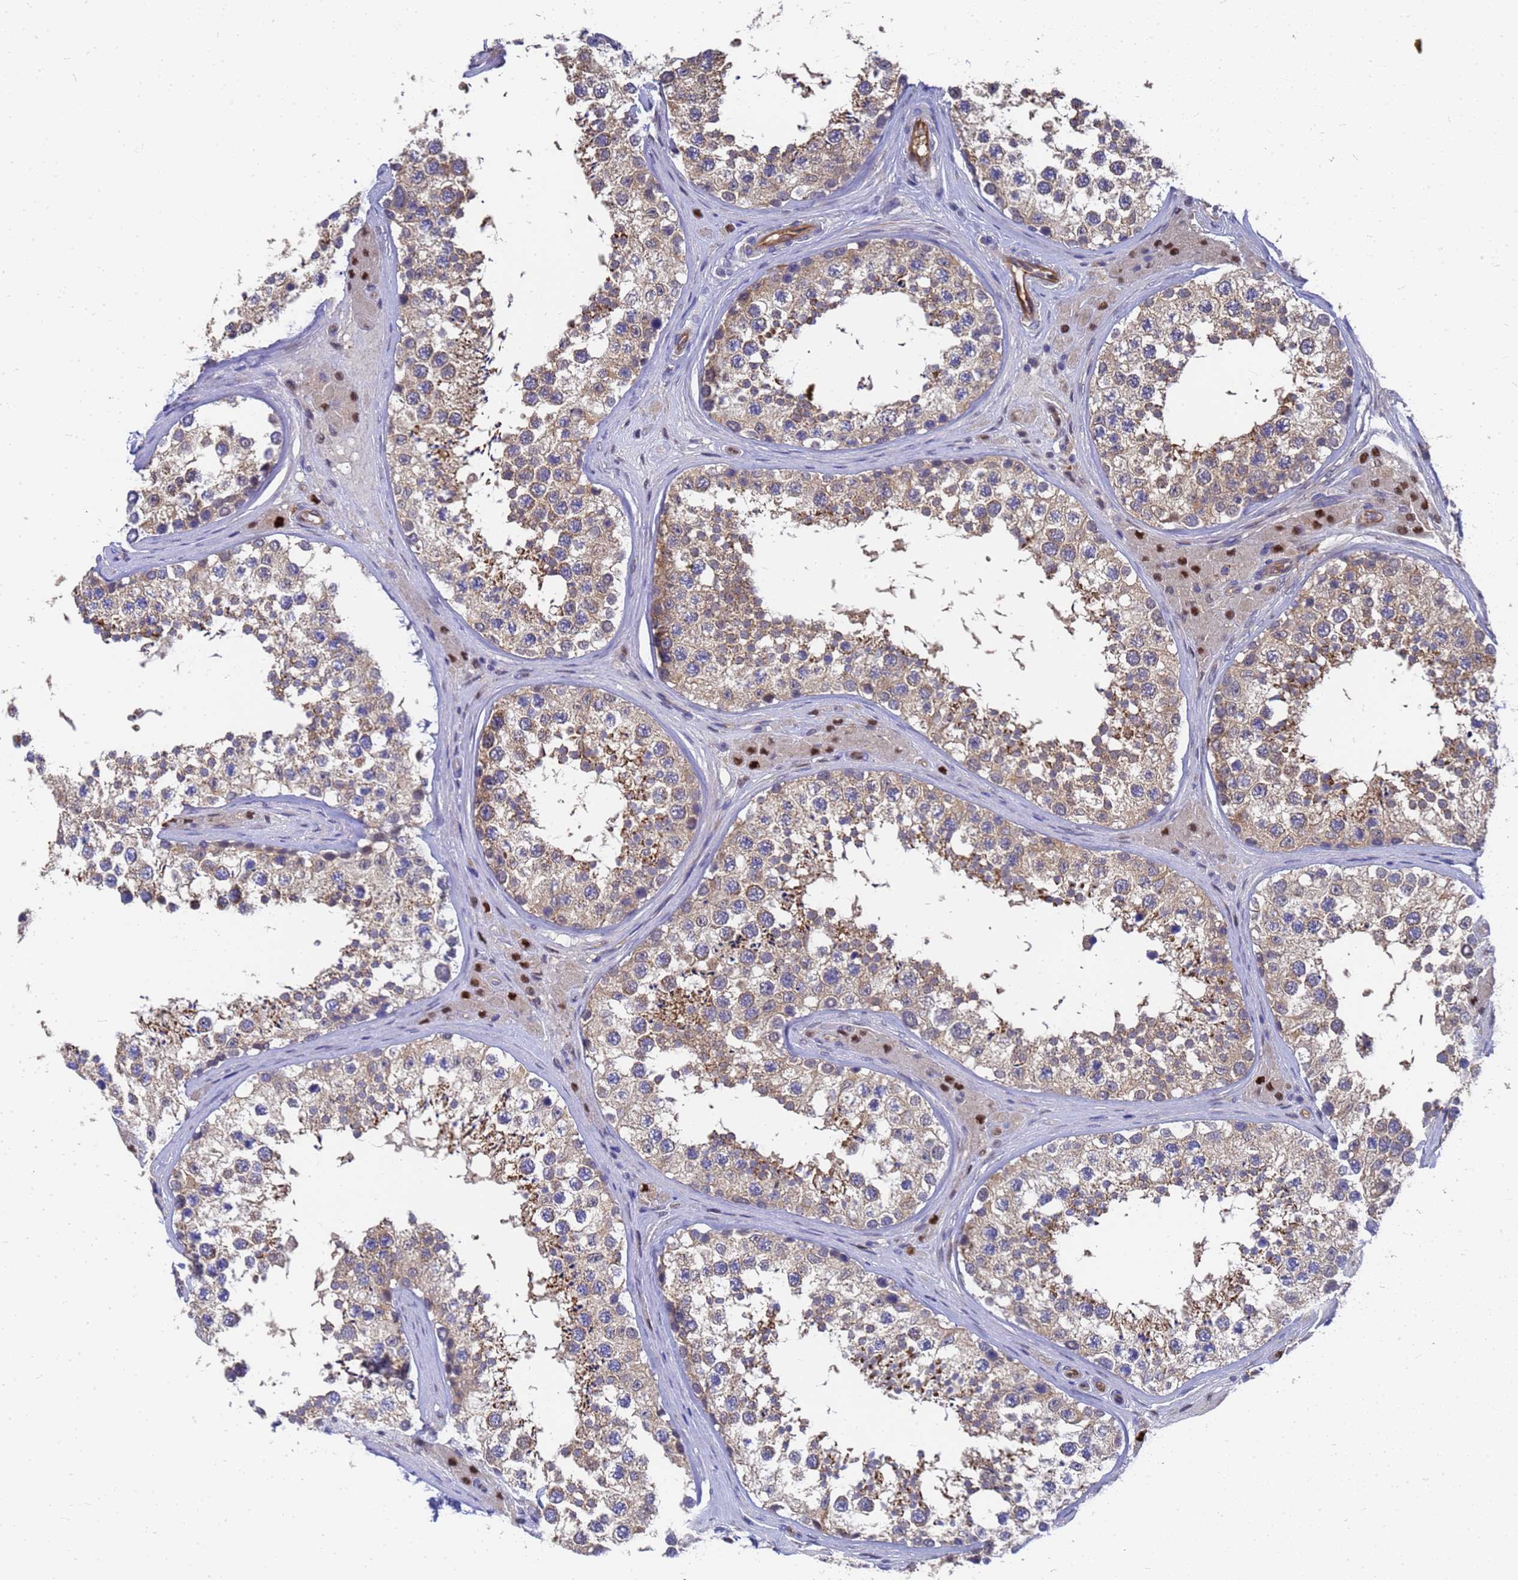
{"staining": {"intensity": "moderate", "quantity": "25%-75%", "location": "cytoplasmic/membranous"}, "tissue": "testis", "cell_type": "Cells in seminiferous ducts", "image_type": "normal", "snomed": [{"axis": "morphology", "description": "Normal tissue, NOS"}, {"axis": "topography", "description": "Testis"}], "caption": "Immunohistochemistry of benign testis displays medium levels of moderate cytoplasmic/membranous expression in approximately 25%-75% of cells in seminiferous ducts. The protein of interest is stained brown, and the nuclei are stained in blue (DAB (3,3'-diaminobenzidine) IHC with brightfield microscopy, high magnification).", "gene": "SLC35E2B", "patient": {"sex": "male", "age": 46}}